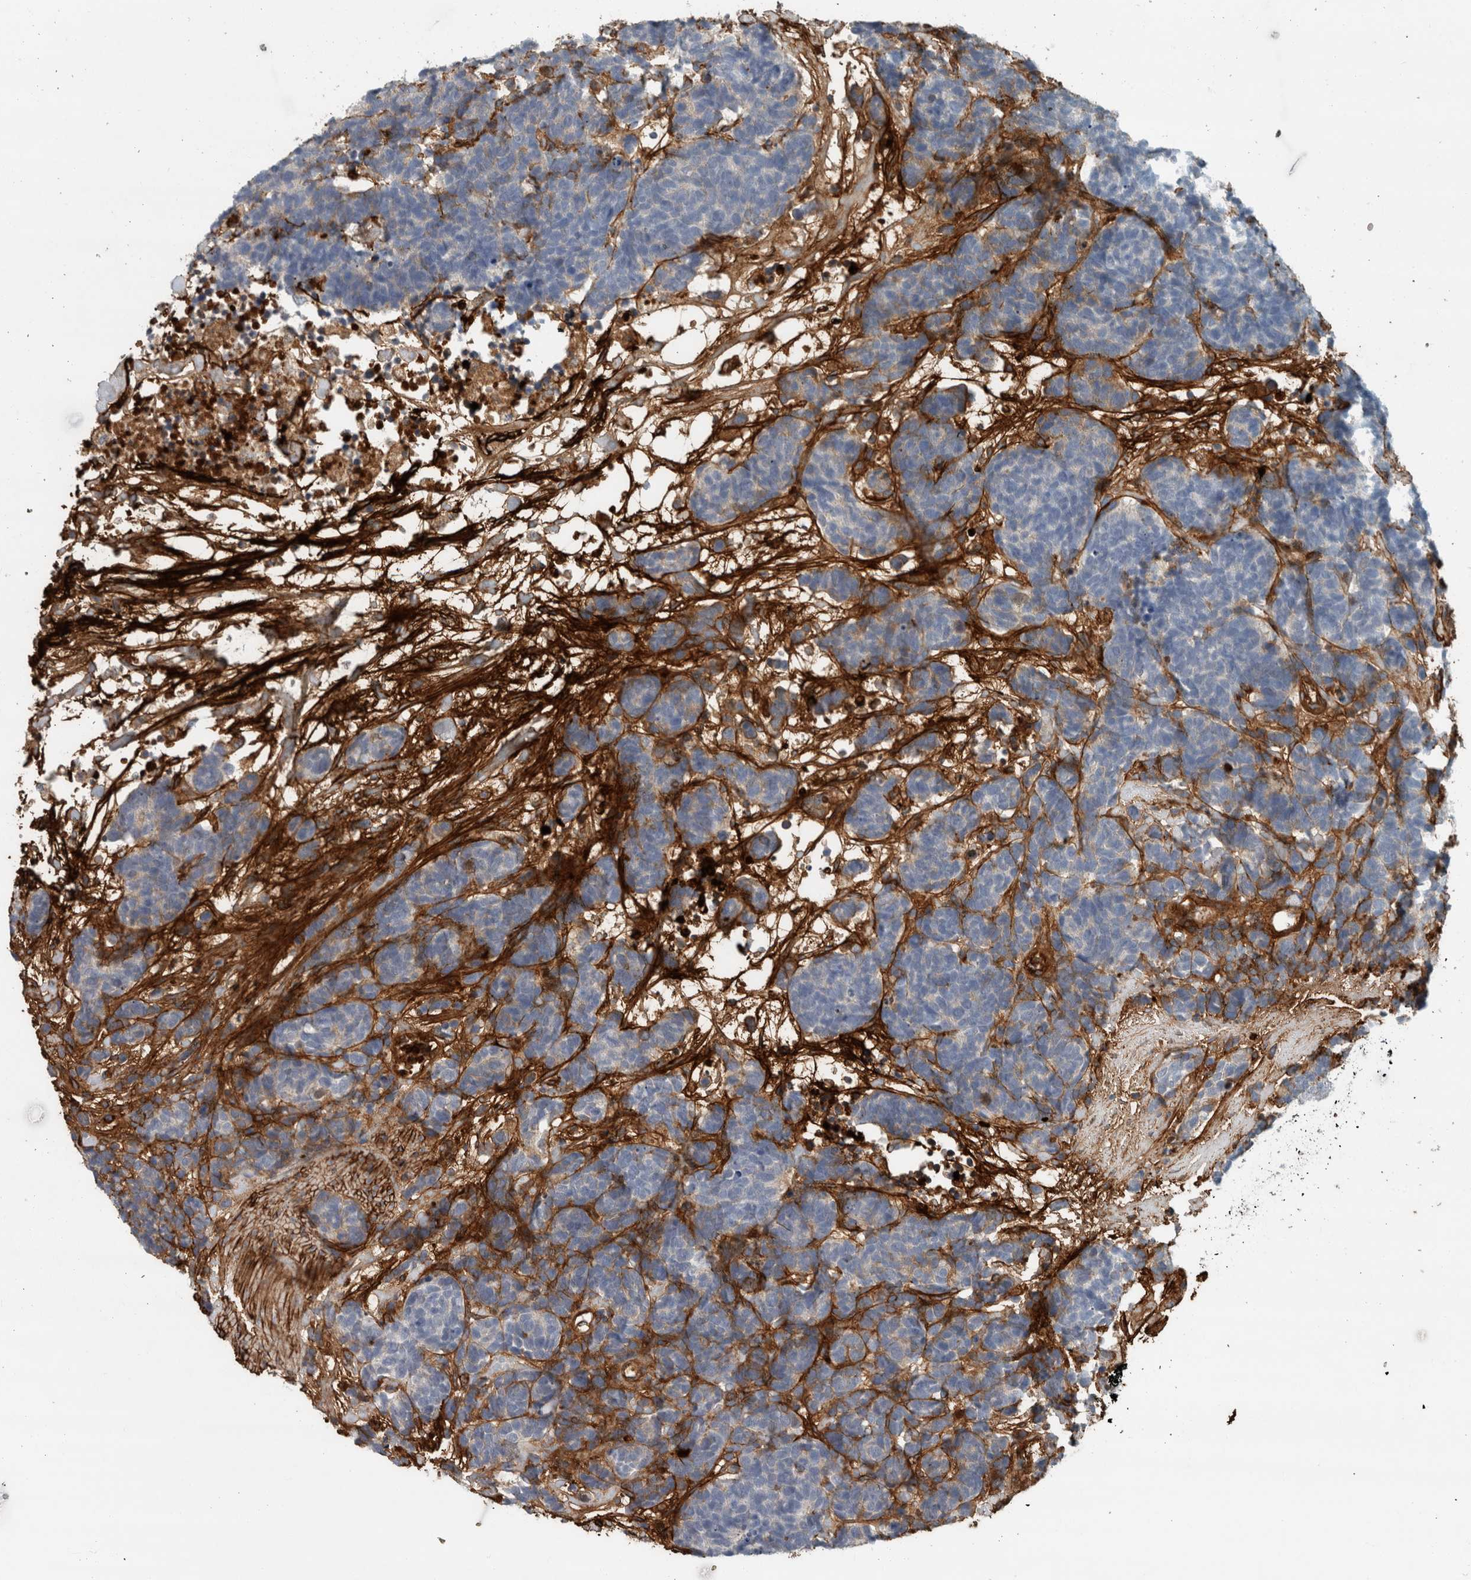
{"staining": {"intensity": "weak", "quantity": "<25%", "location": "cytoplasmic/membranous"}, "tissue": "carcinoid", "cell_type": "Tumor cells", "image_type": "cancer", "snomed": [{"axis": "morphology", "description": "Carcinoma, NOS"}, {"axis": "morphology", "description": "Carcinoid, malignant, NOS"}, {"axis": "topography", "description": "Urinary bladder"}], "caption": "Tumor cells are negative for protein expression in human carcinoid.", "gene": "FN1", "patient": {"sex": "male", "age": 57}}